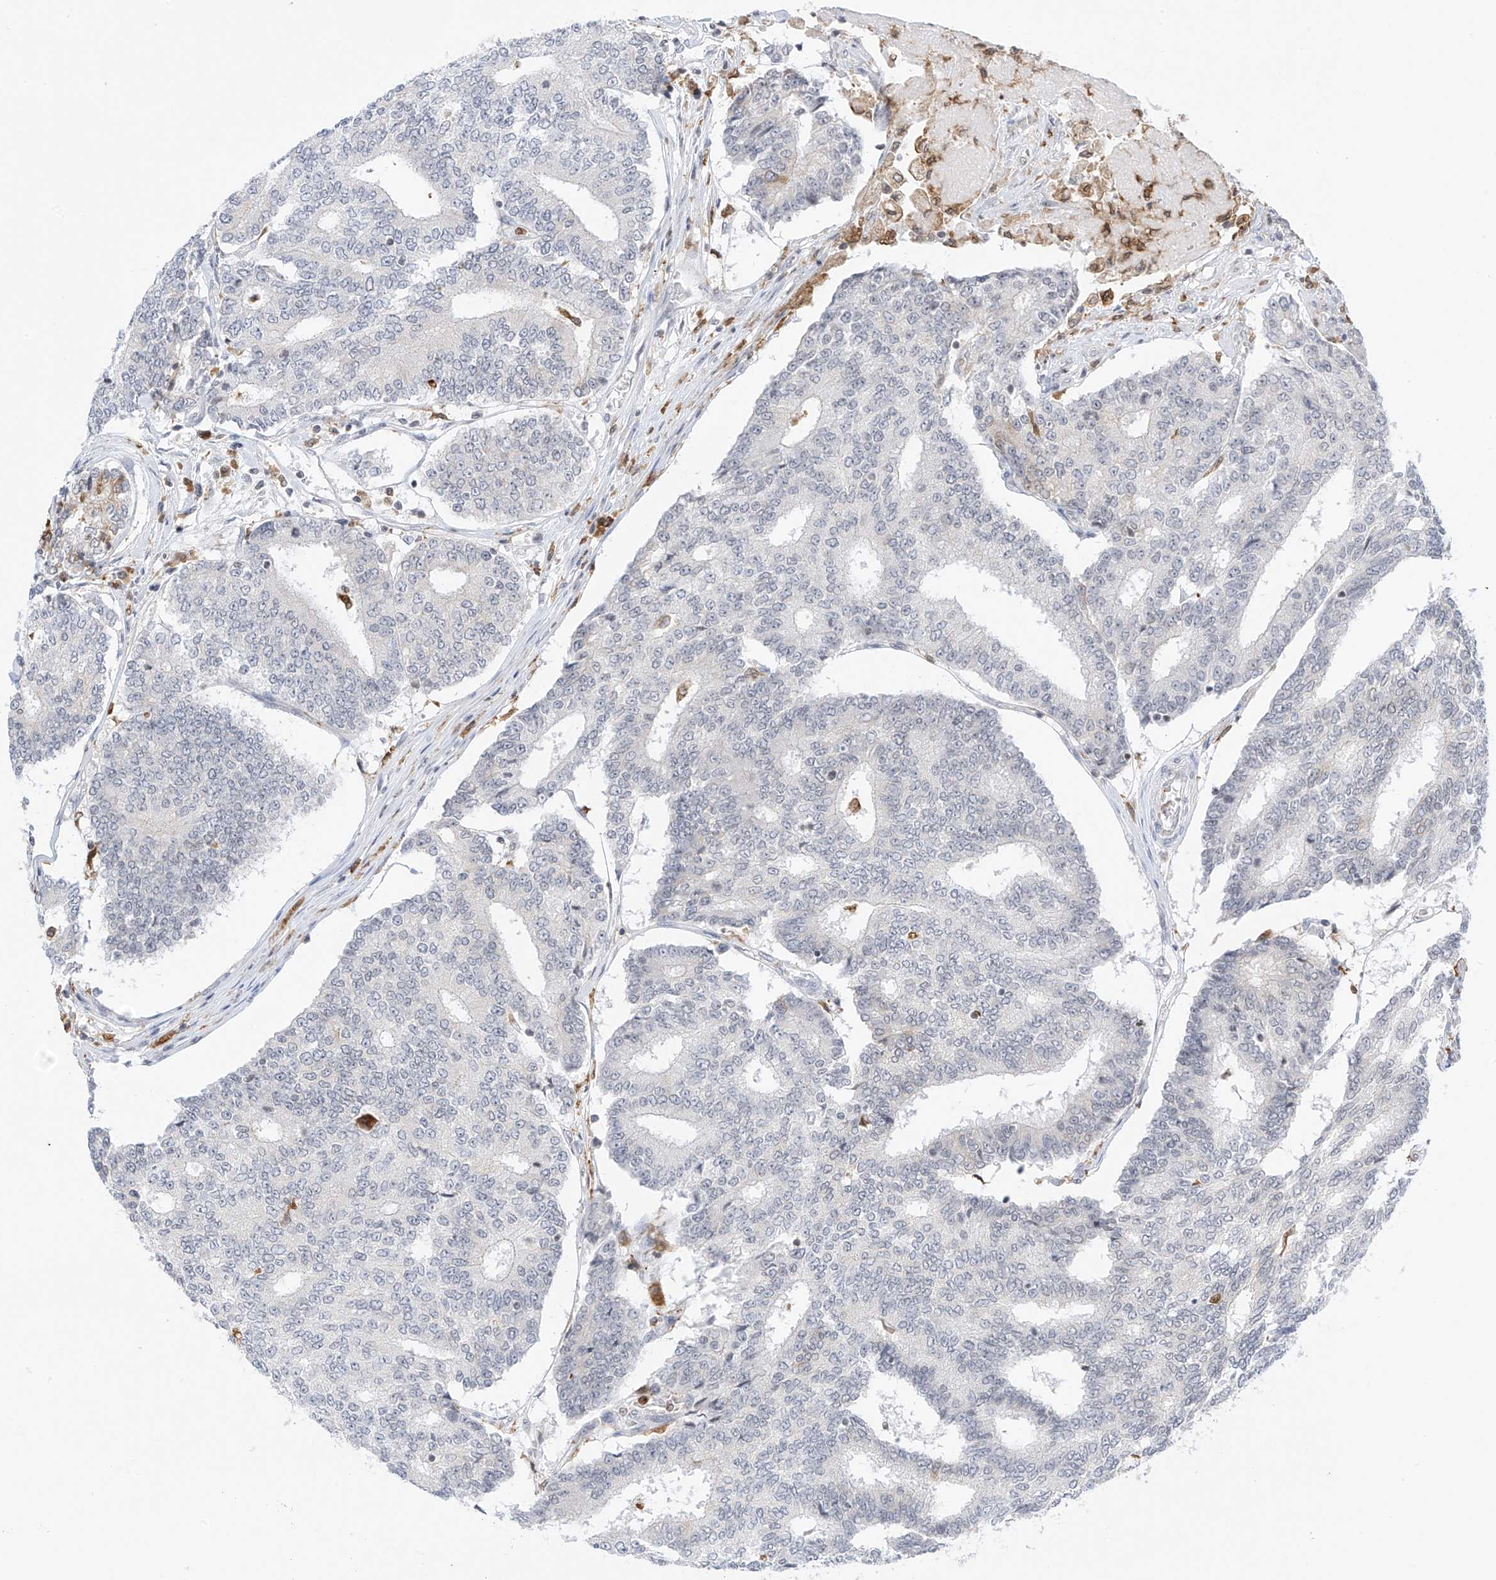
{"staining": {"intensity": "negative", "quantity": "none", "location": "none"}, "tissue": "prostate cancer", "cell_type": "Tumor cells", "image_type": "cancer", "snomed": [{"axis": "morphology", "description": "Normal tissue, NOS"}, {"axis": "morphology", "description": "Adenocarcinoma, High grade"}, {"axis": "topography", "description": "Prostate"}, {"axis": "topography", "description": "Seminal veicle"}], "caption": "Histopathology image shows no significant protein positivity in tumor cells of high-grade adenocarcinoma (prostate). Nuclei are stained in blue.", "gene": "TBXAS1", "patient": {"sex": "male", "age": 55}}